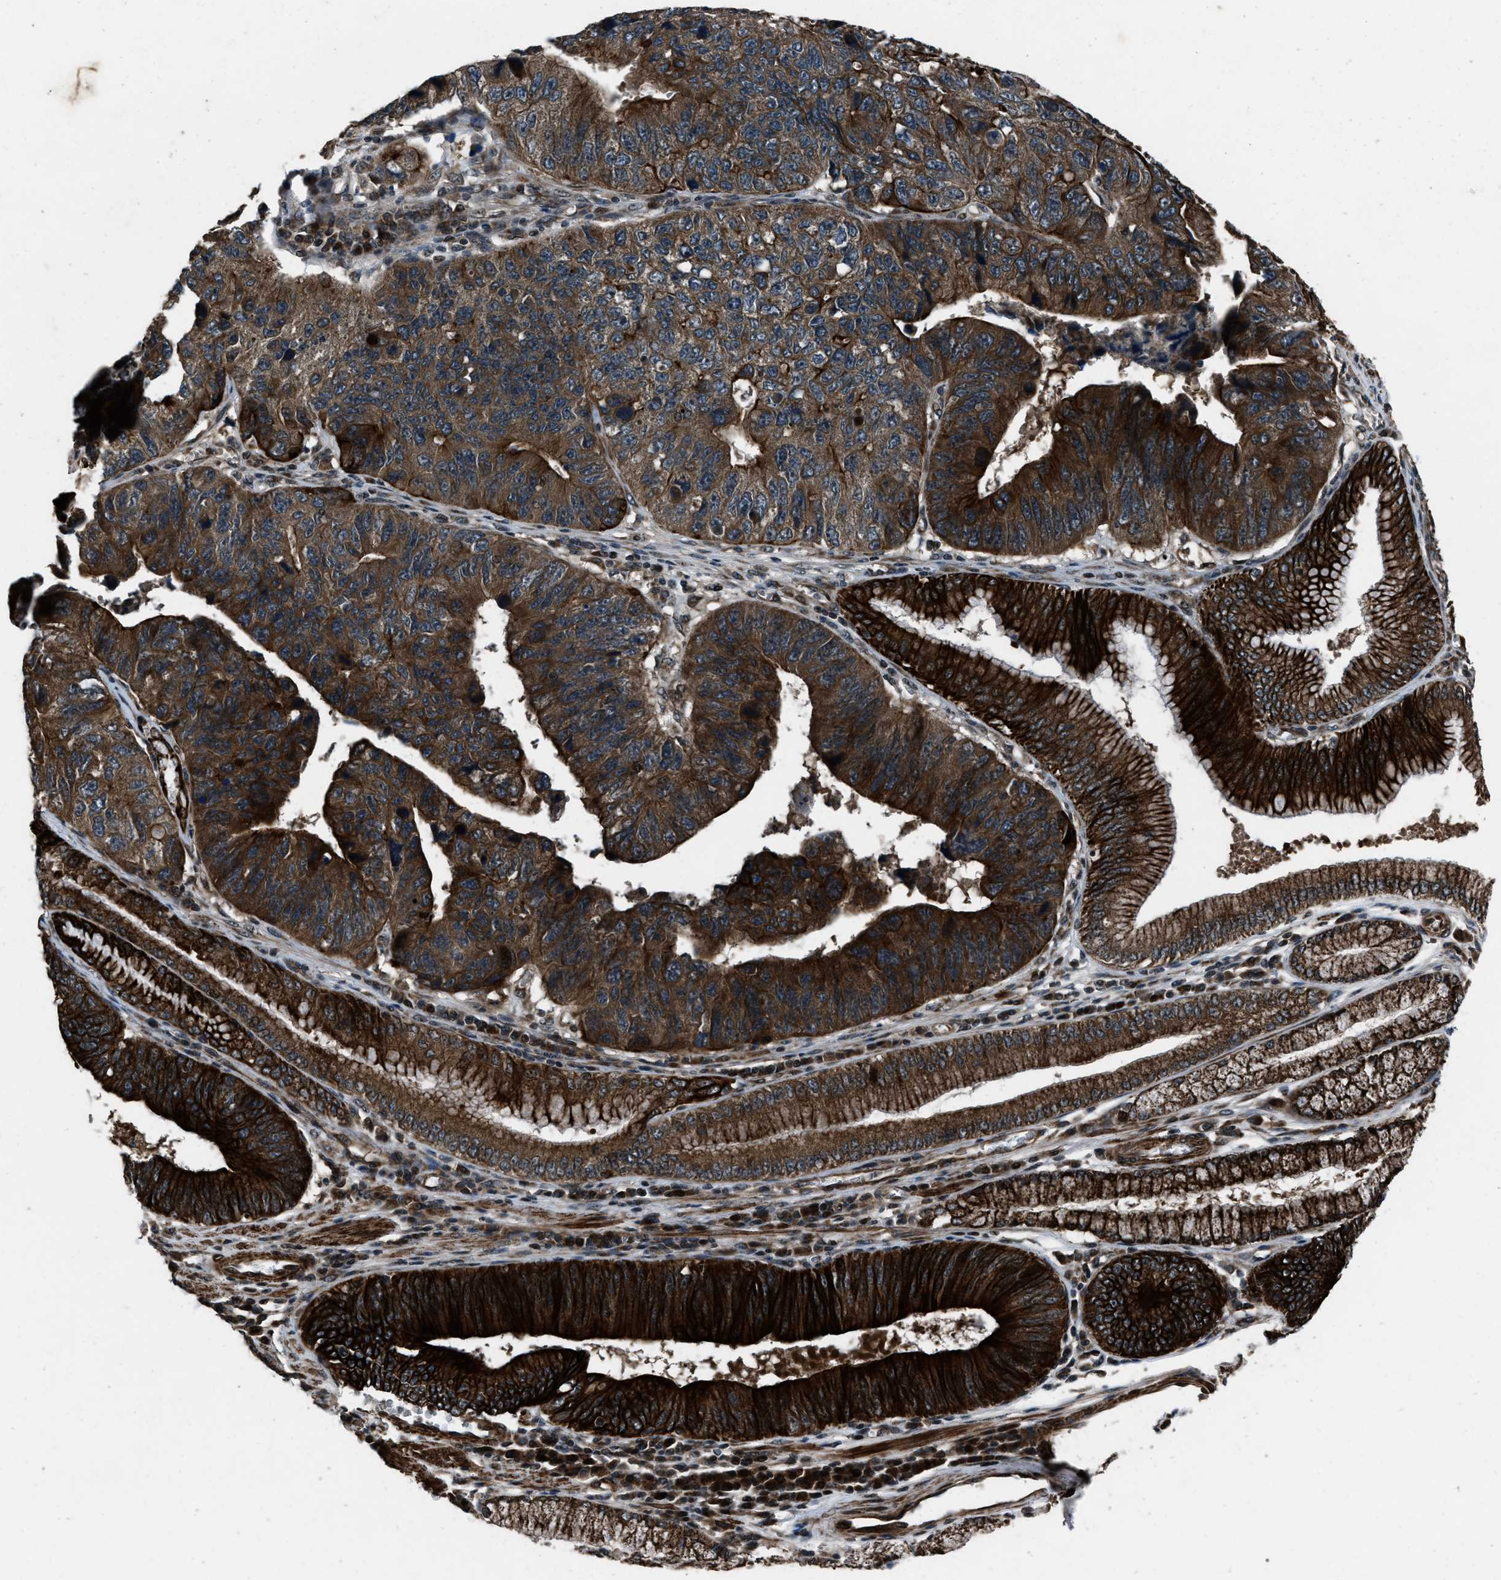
{"staining": {"intensity": "strong", "quantity": ">75%", "location": "cytoplasmic/membranous"}, "tissue": "stomach cancer", "cell_type": "Tumor cells", "image_type": "cancer", "snomed": [{"axis": "morphology", "description": "Adenocarcinoma, NOS"}, {"axis": "topography", "description": "Stomach"}], "caption": "Protein staining of stomach cancer tissue demonstrates strong cytoplasmic/membranous expression in approximately >75% of tumor cells. The staining was performed using DAB, with brown indicating positive protein expression. Nuclei are stained blue with hematoxylin.", "gene": "IRAK4", "patient": {"sex": "male", "age": 59}}